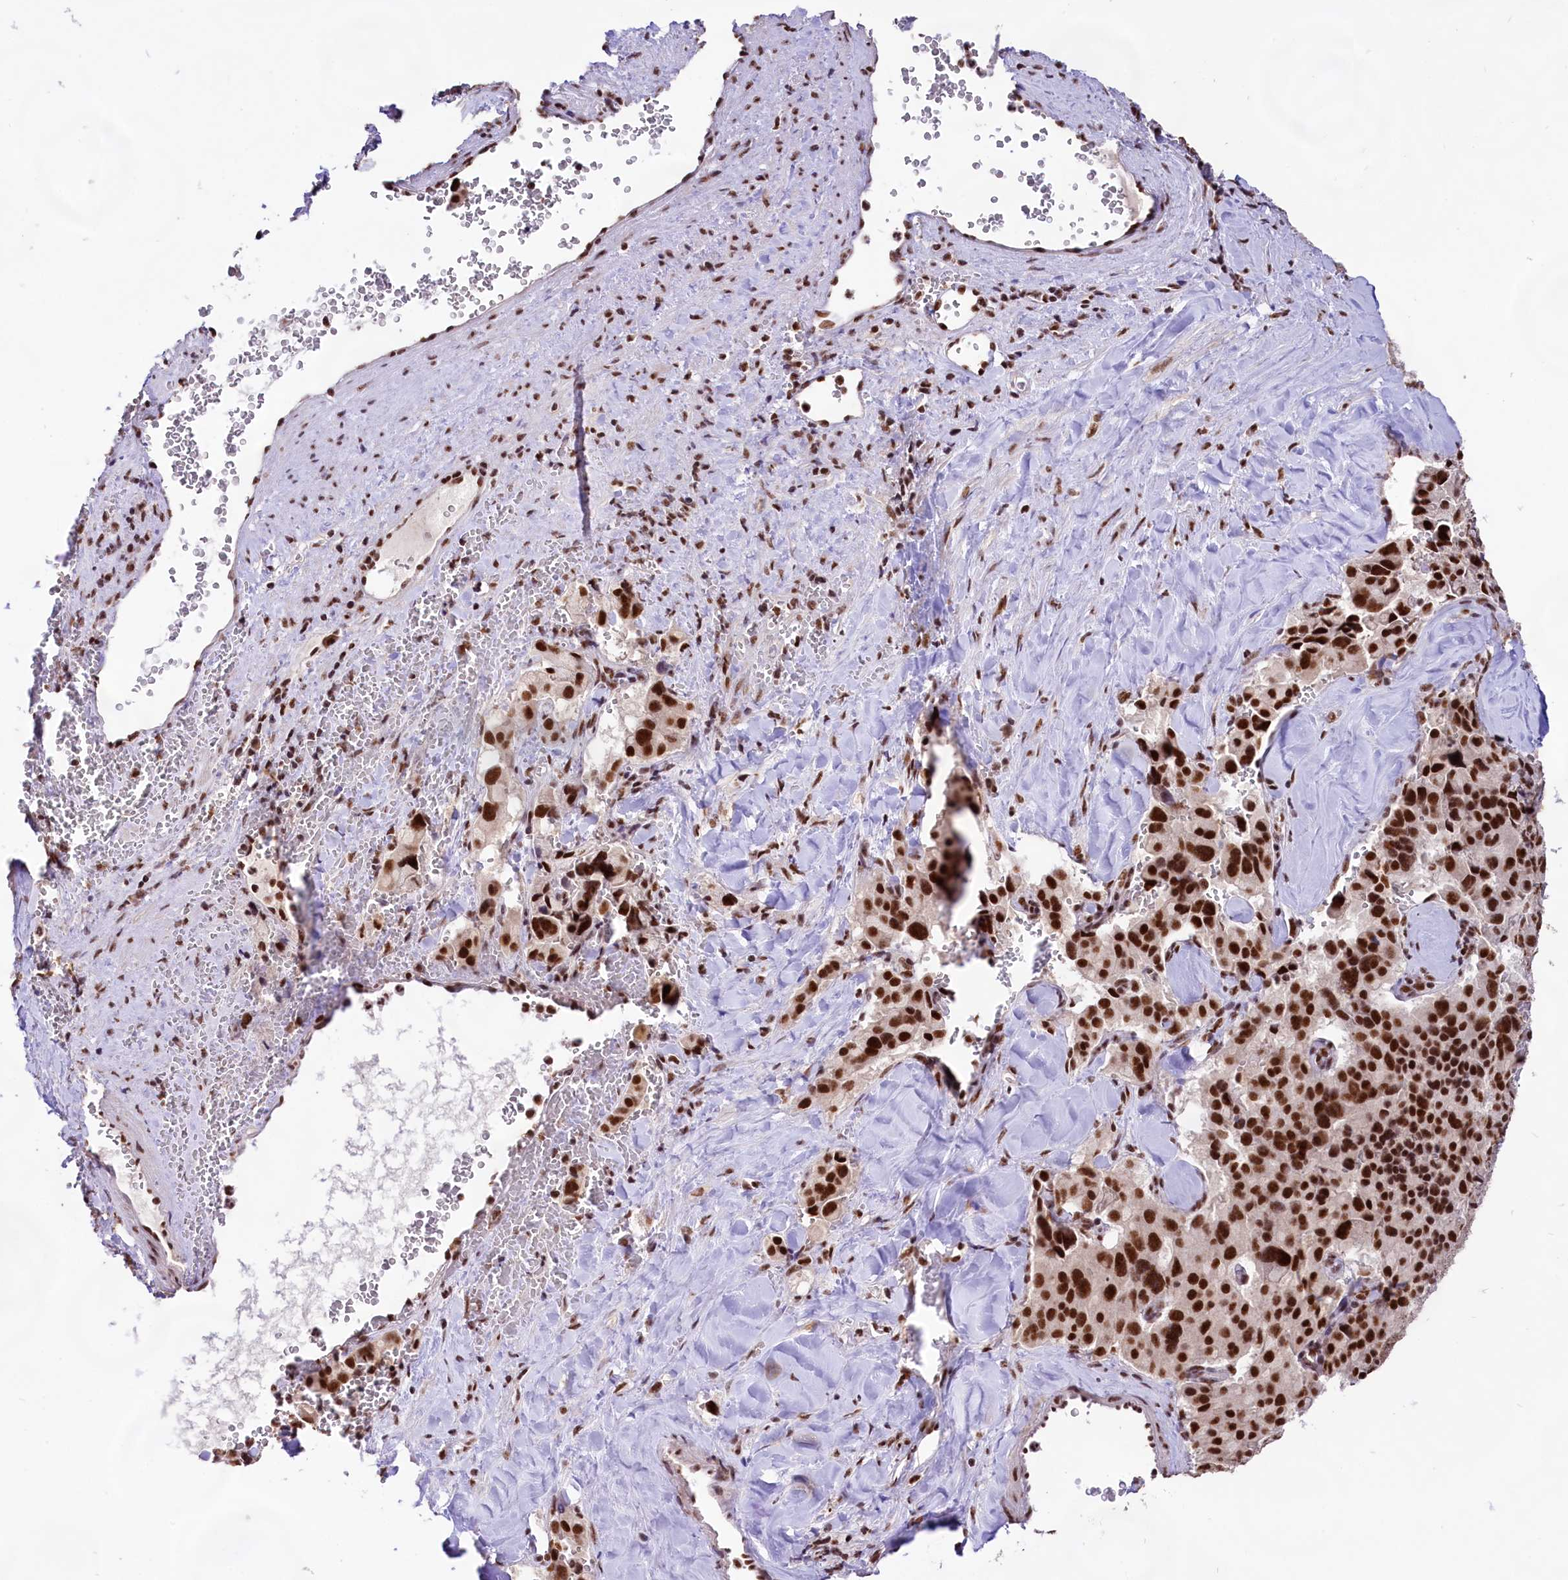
{"staining": {"intensity": "strong", "quantity": ">75%", "location": "nuclear"}, "tissue": "pancreatic cancer", "cell_type": "Tumor cells", "image_type": "cancer", "snomed": [{"axis": "morphology", "description": "Adenocarcinoma, NOS"}, {"axis": "topography", "description": "Pancreas"}], "caption": "The histopathology image shows staining of adenocarcinoma (pancreatic), revealing strong nuclear protein expression (brown color) within tumor cells. The staining was performed using DAB (3,3'-diaminobenzidine) to visualize the protein expression in brown, while the nuclei were stained in blue with hematoxylin (Magnification: 20x).", "gene": "HIRA", "patient": {"sex": "male", "age": 65}}